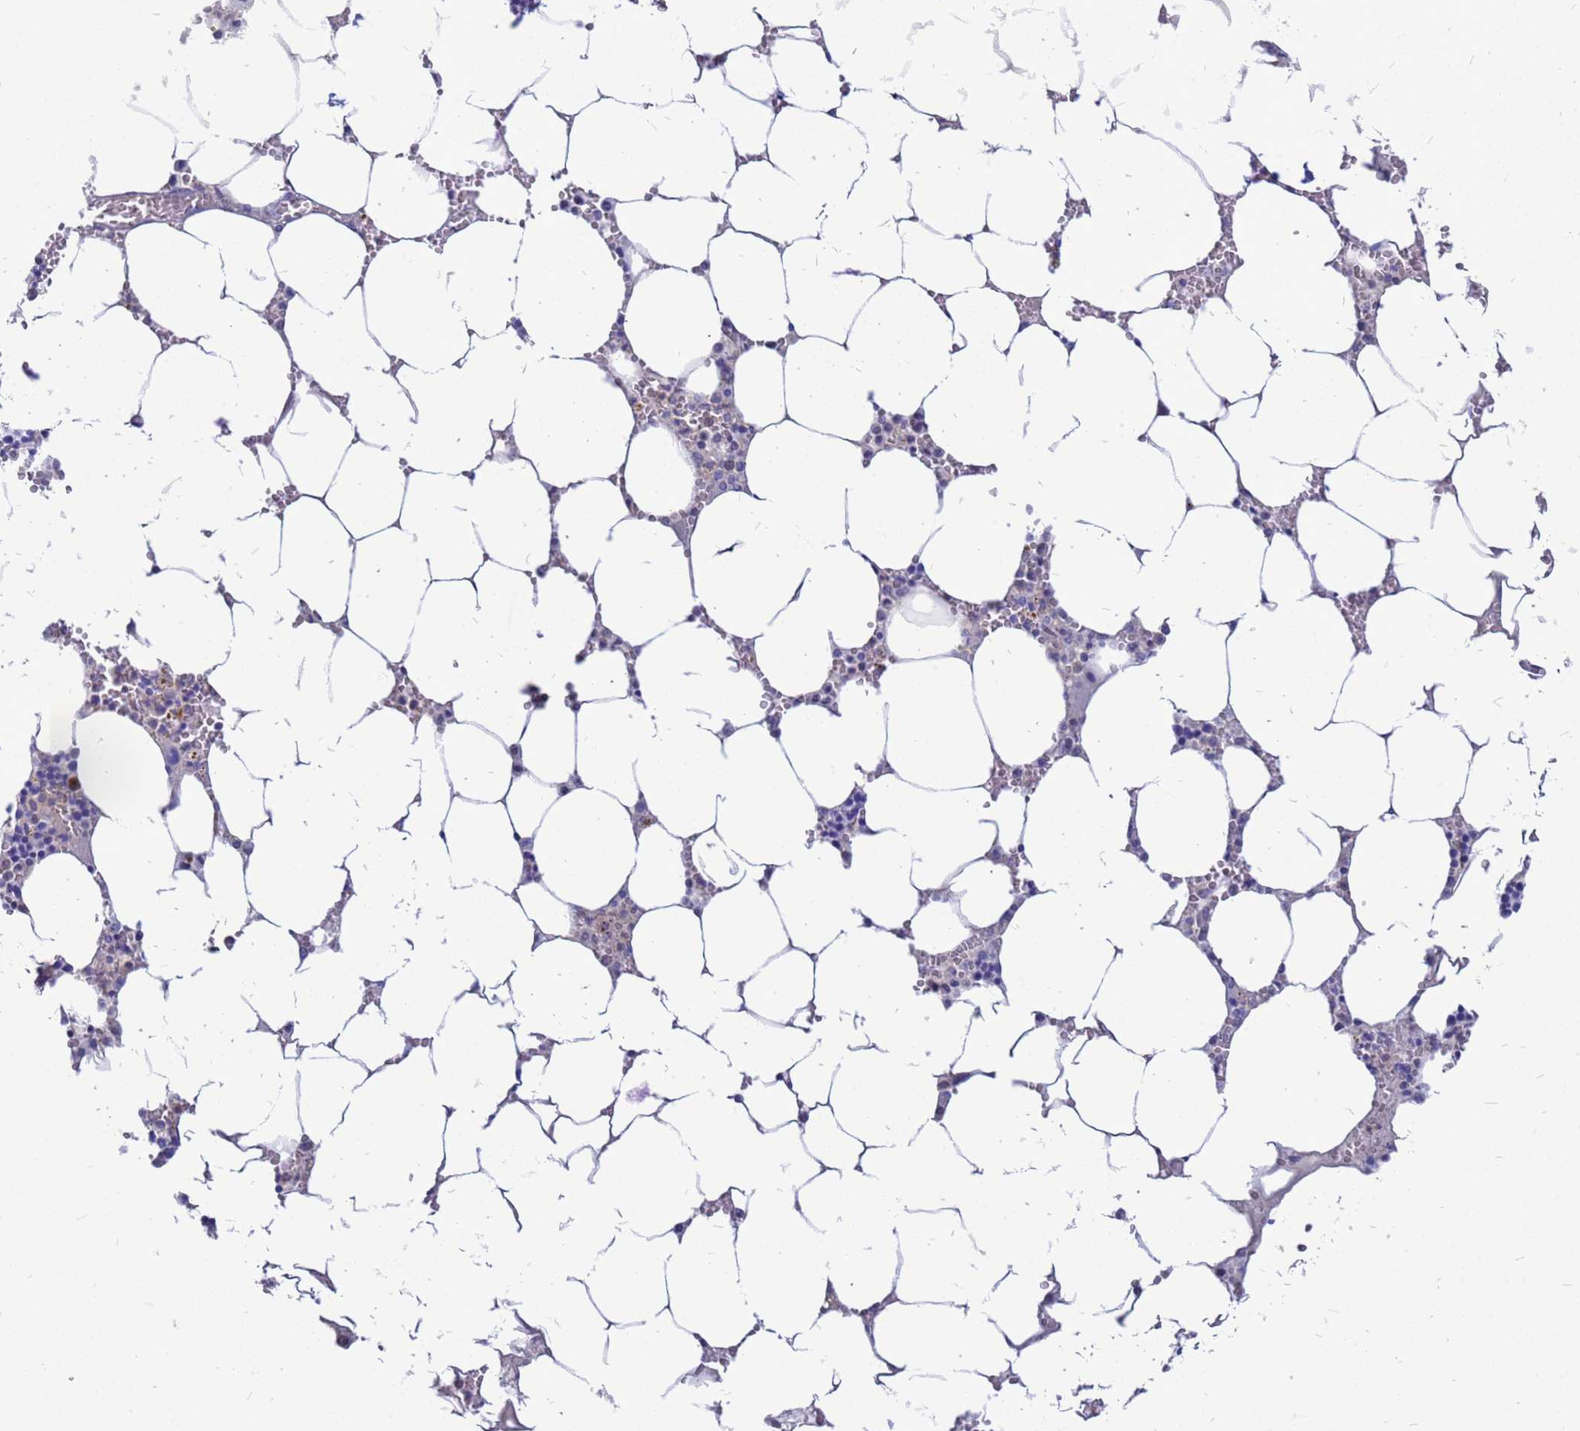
{"staining": {"intensity": "negative", "quantity": "none", "location": "none"}, "tissue": "bone marrow", "cell_type": "Hematopoietic cells", "image_type": "normal", "snomed": [{"axis": "morphology", "description": "Normal tissue, NOS"}, {"axis": "topography", "description": "Bone marrow"}], "caption": "Image shows no significant protein expression in hematopoietic cells of benign bone marrow. (Brightfield microscopy of DAB (3,3'-diaminobenzidine) IHC at high magnification).", "gene": "FHIP1A", "patient": {"sex": "male", "age": 70}}